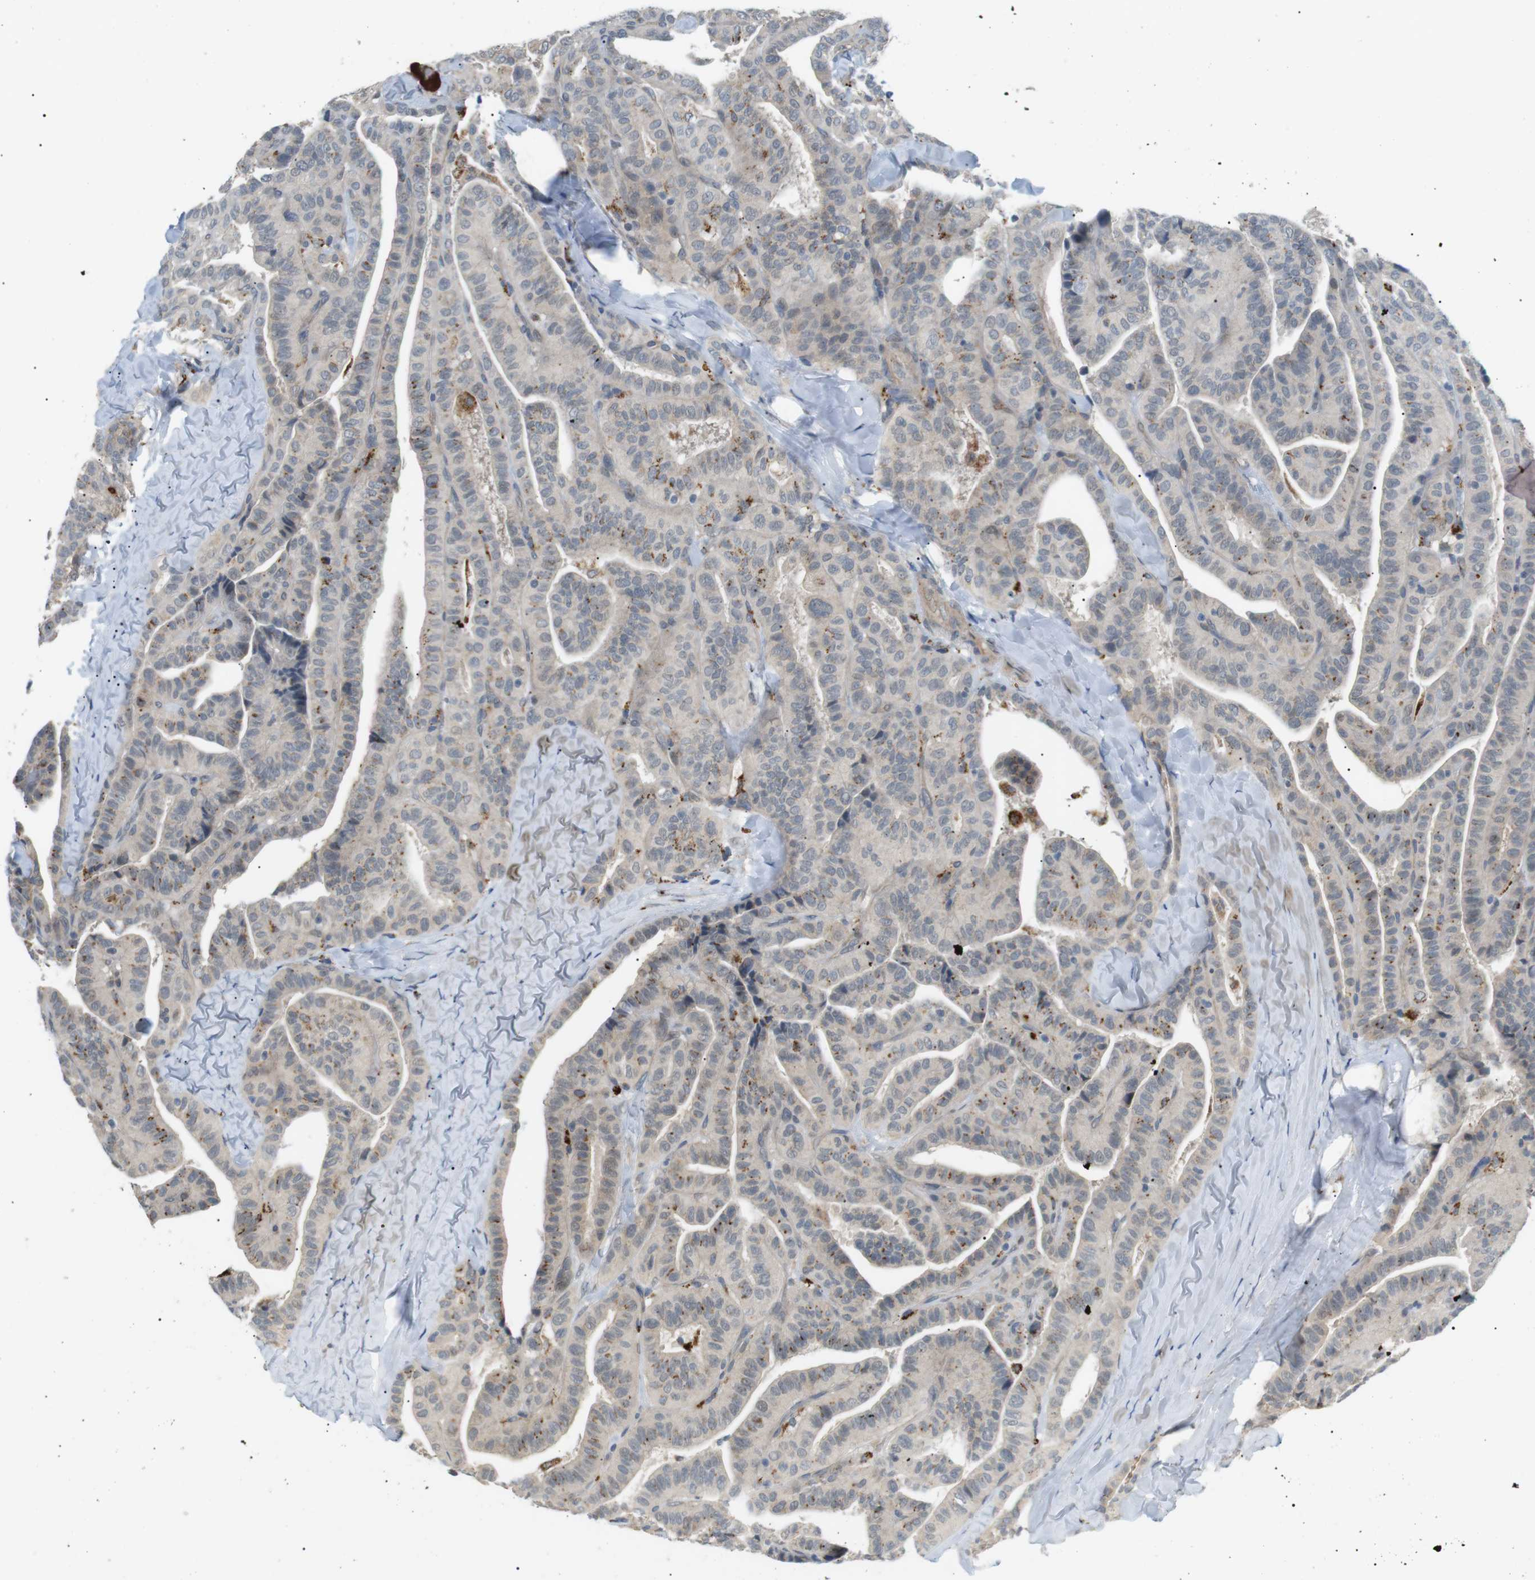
{"staining": {"intensity": "negative", "quantity": "none", "location": "none"}, "tissue": "thyroid cancer", "cell_type": "Tumor cells", "image_type": "cancer", "snomed": [{"axis": "morphology", "description": "Papillary adenocarcinoma, NOS"}, {"axis": "topography", "description": "Thyroid gland"}], "caption": "Thyroid cancer was stained to show a protein in brown. There is no significant positivity in tumor cells.", "gene": "B4GALNT2", "patient": {"sex": "male", "age": 77}}